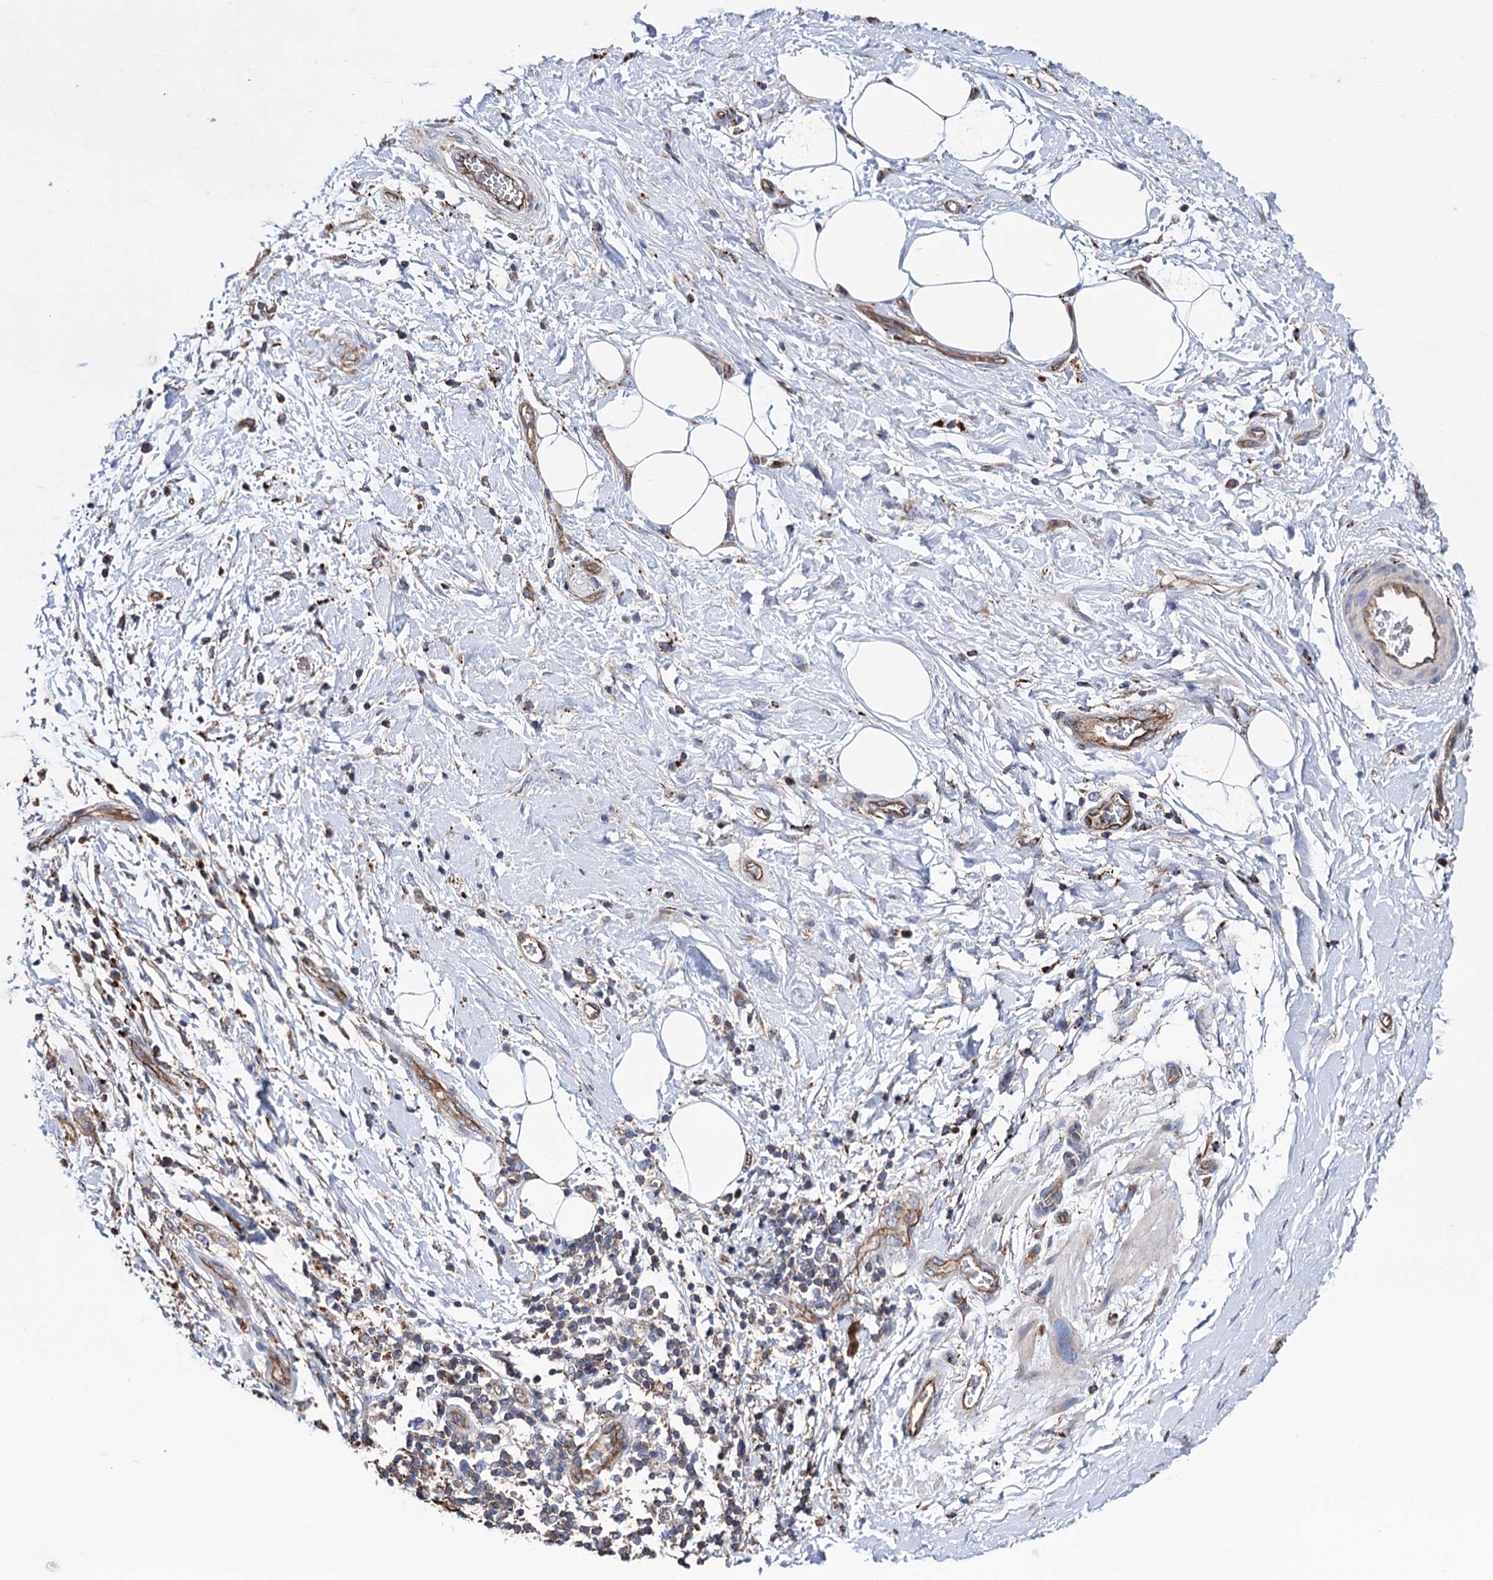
{"staining": {"intensity": "negative", "quantity": "none", "location": "none"}, "tissue": "adipose tissue", "cell_type": "Adipocytes", "image_type": "normal", "snomed": [{"axis": "morphology", "description": "Normal tissue, NOS"}, {"axis": "morphology", "description": "Adenocarcinoma, NOS"}, {"axis": "topography", "description": "Pancreas"}, {"axis": "topography", "description": "Peripheral nerve tissue"}], "caption": "An immunohistochemistry (IHC) photomicrograph of benign adipose tissue is shown. There is no staining in adipocytes of adipose tissue.", "gene": "SCPEP1", "patient": {"sex": "male", "age": 59}}